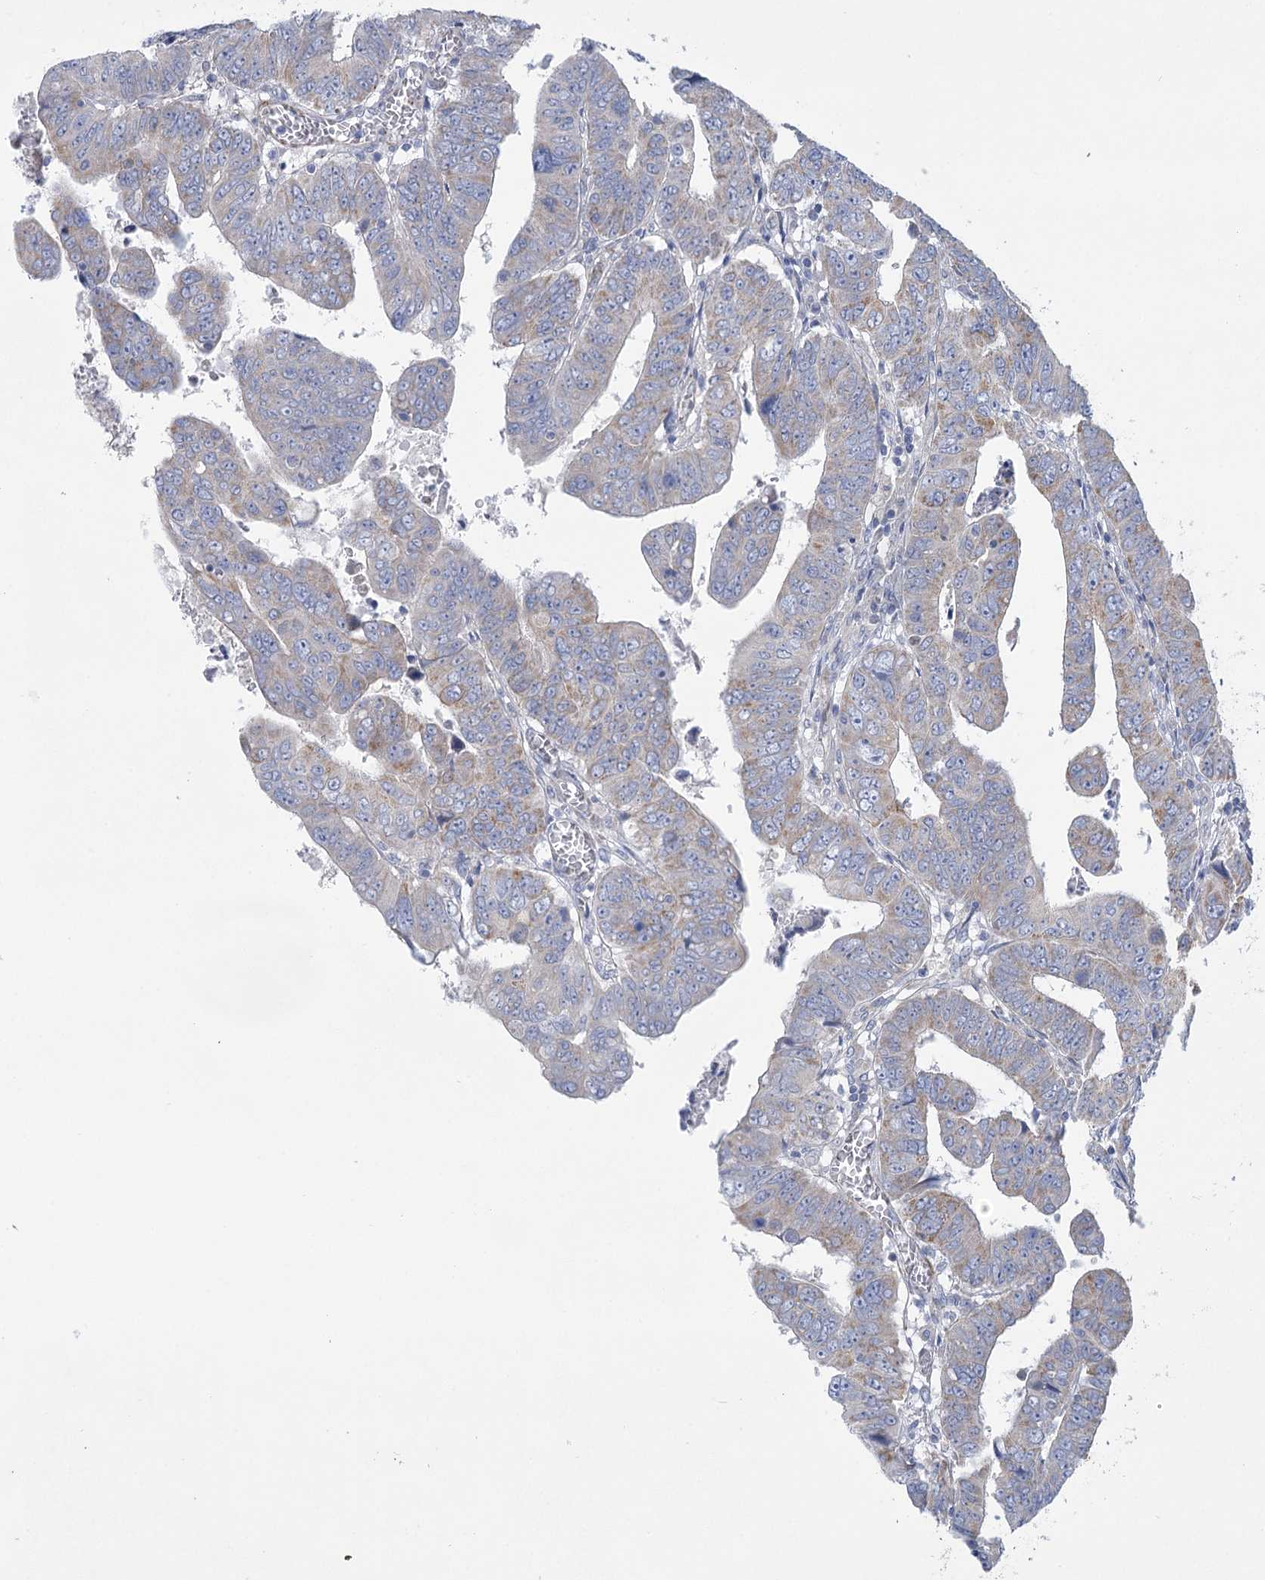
{"staining": {"intensity": "moderate", "quantity": "25%-75%", "location": "cytoplasmic/membranous"}, "tissue": "colorectal cancer", "cell_type": "Tumor cells", "image_type": "cancer", "snomed": [{"axis": "morphology", "description": "Normal tissue, NOS"}, {"axis": "morphology", "description": "Adenocarcinoma, NOS"}, {"axis": "topography", "description": "Rectum"}], "caption": "Colorectal cancer stained with DAB IHC shows medium levels of moderate cytoplasmic/membranous positivity in about 25%-75% of tumor cells.", "gene": "DHTKD1", "patient": {"sex": "female", "age": 65}}